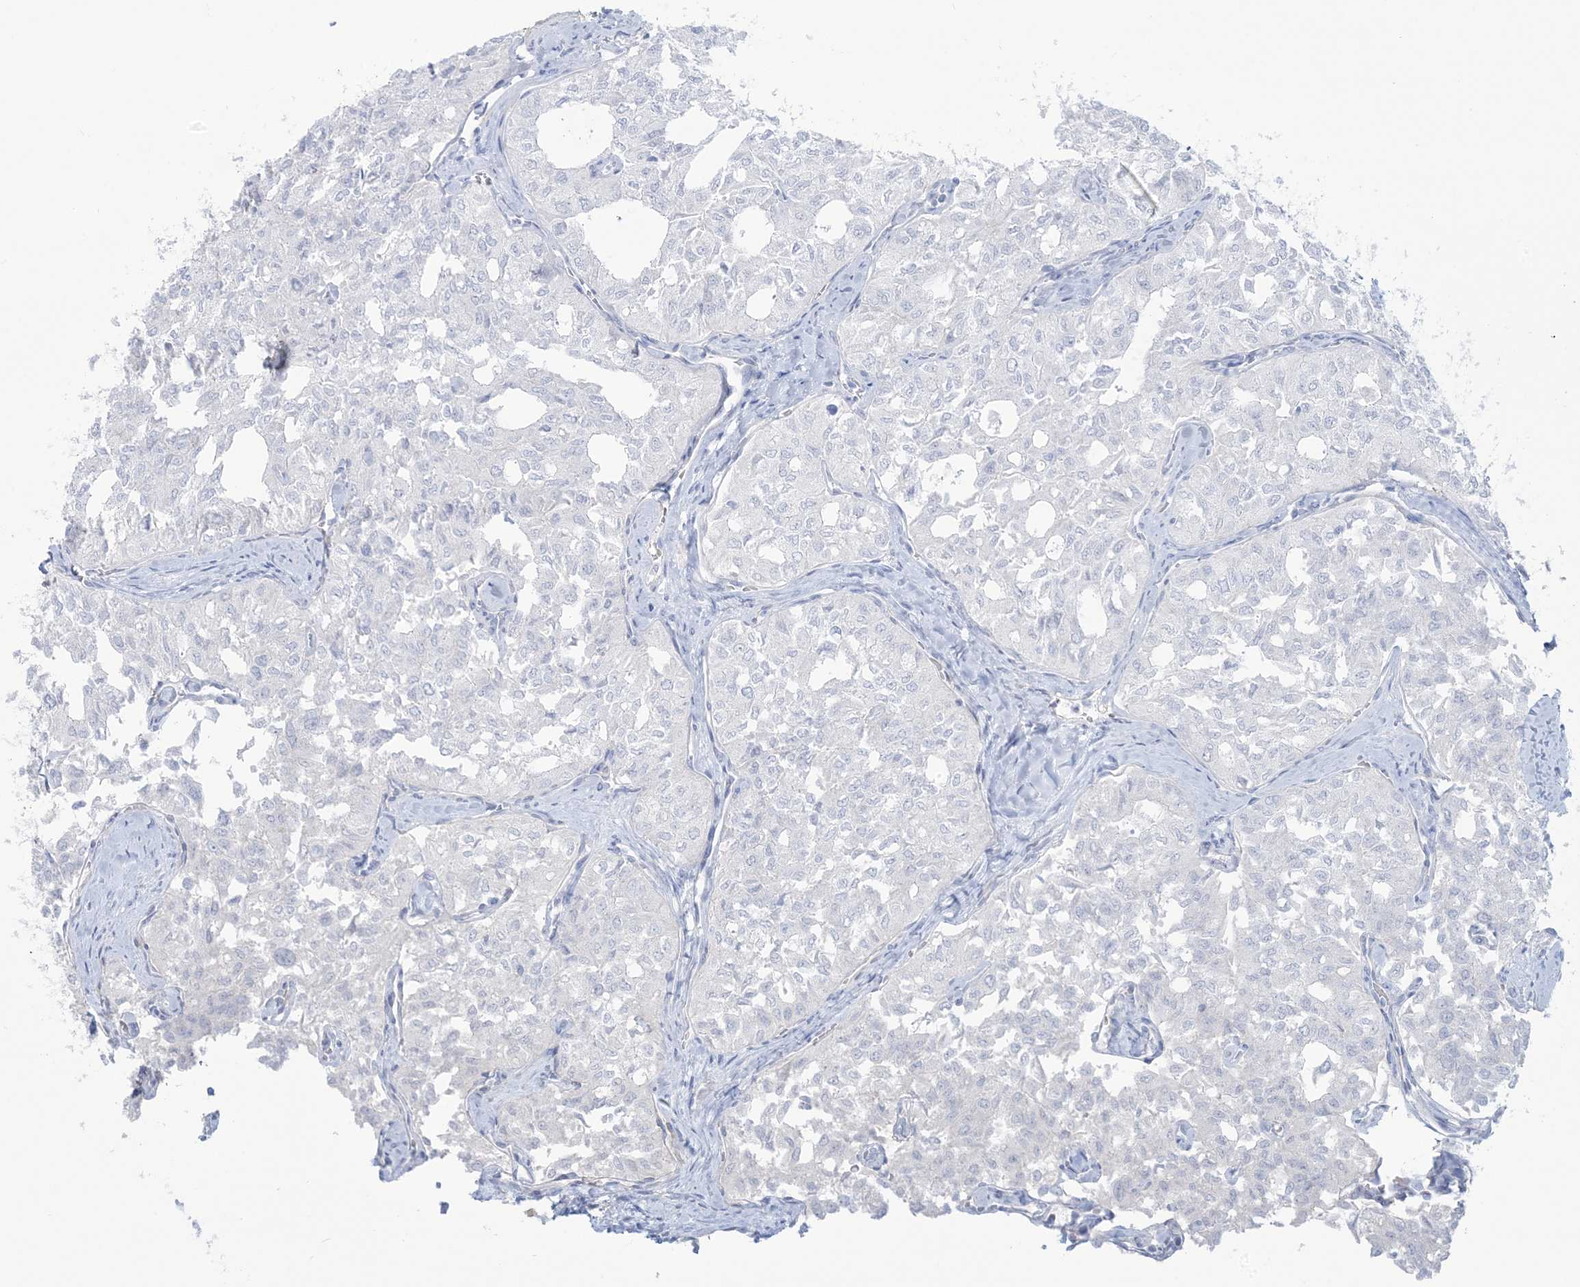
{"staining": {"intensity": "negative", "quantity": "none", "location": "none"}, "tissue": "thyroid cancer", "cell_type": "Tumor cells", "image_type": "cancer", "snomed": [{"axis": "morphology", "description": "Follicular adenoma carcinoma, NOS"}, {"axis": "topography", "description": "Thyroid gland"}], "caption": "An immunohistochemistry micrograph of follicular adenoma carcinoma (thyroid) is shown. There is no staining in tumor cells of follicular adenoma carcinoma (thyroid).", "gene": "AGXT", "patient": {"sex": "male", "age": 75}}